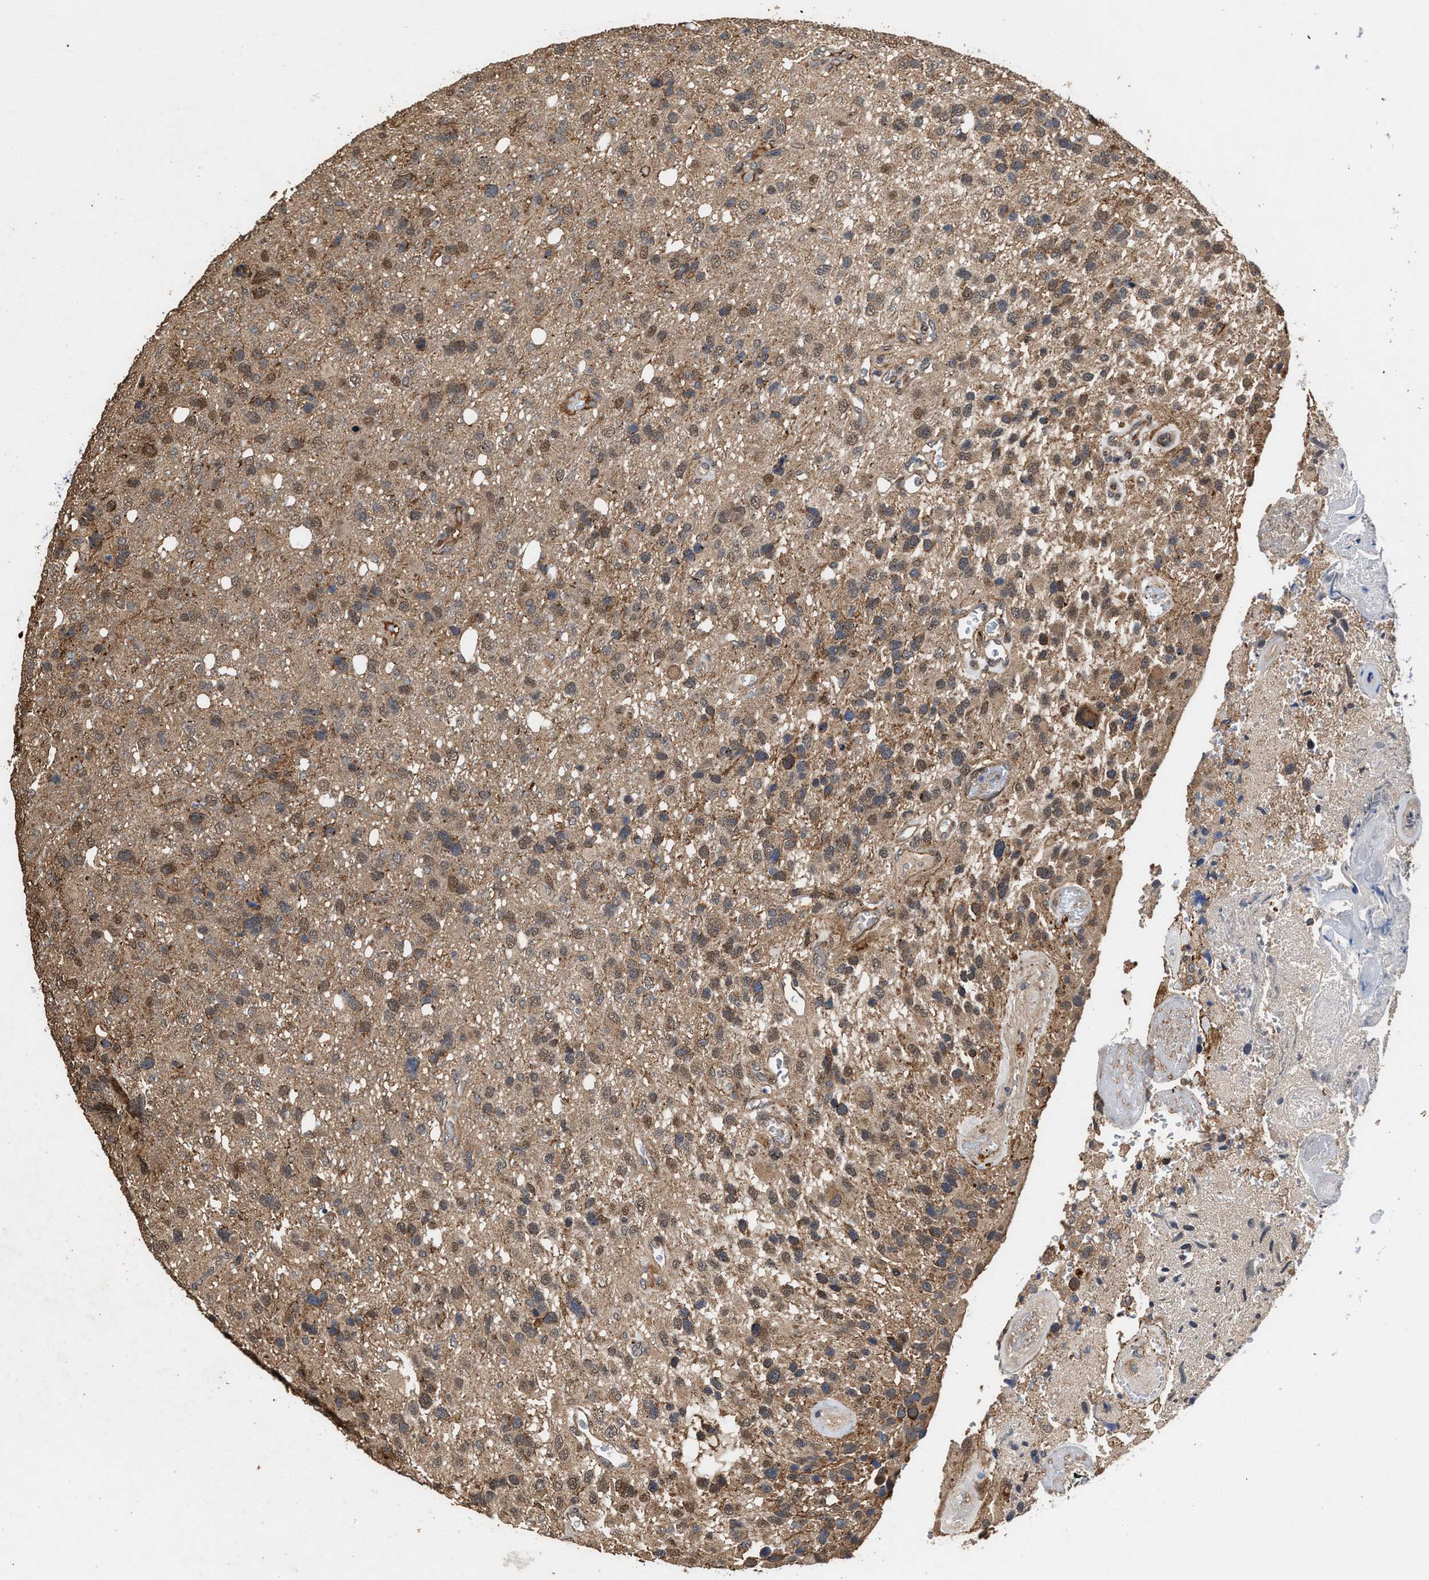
{"staining": {"intensity": "weak", "quantity": ">75%", "location": "cytoplasmic/membranous"}, "tissue": "glioma", "cell_type": "Tumor cells", "image_type": "cancer", "snomed": [{"axis": "morphology", "description": "Glioma, malignant, High grade"}, {"axis": "topography", "description": "Brain"}], "caption": "Glioma was stained to show a protein in brown. There is low levels of weak cytoplasmic/membranous staining in about >75% of tumor cells. (brown staining indicates protein expression, while blue staining denotes nuclei).", "gene": "ZNHIT6", "patient": {"sex": "female", "age": 58}}